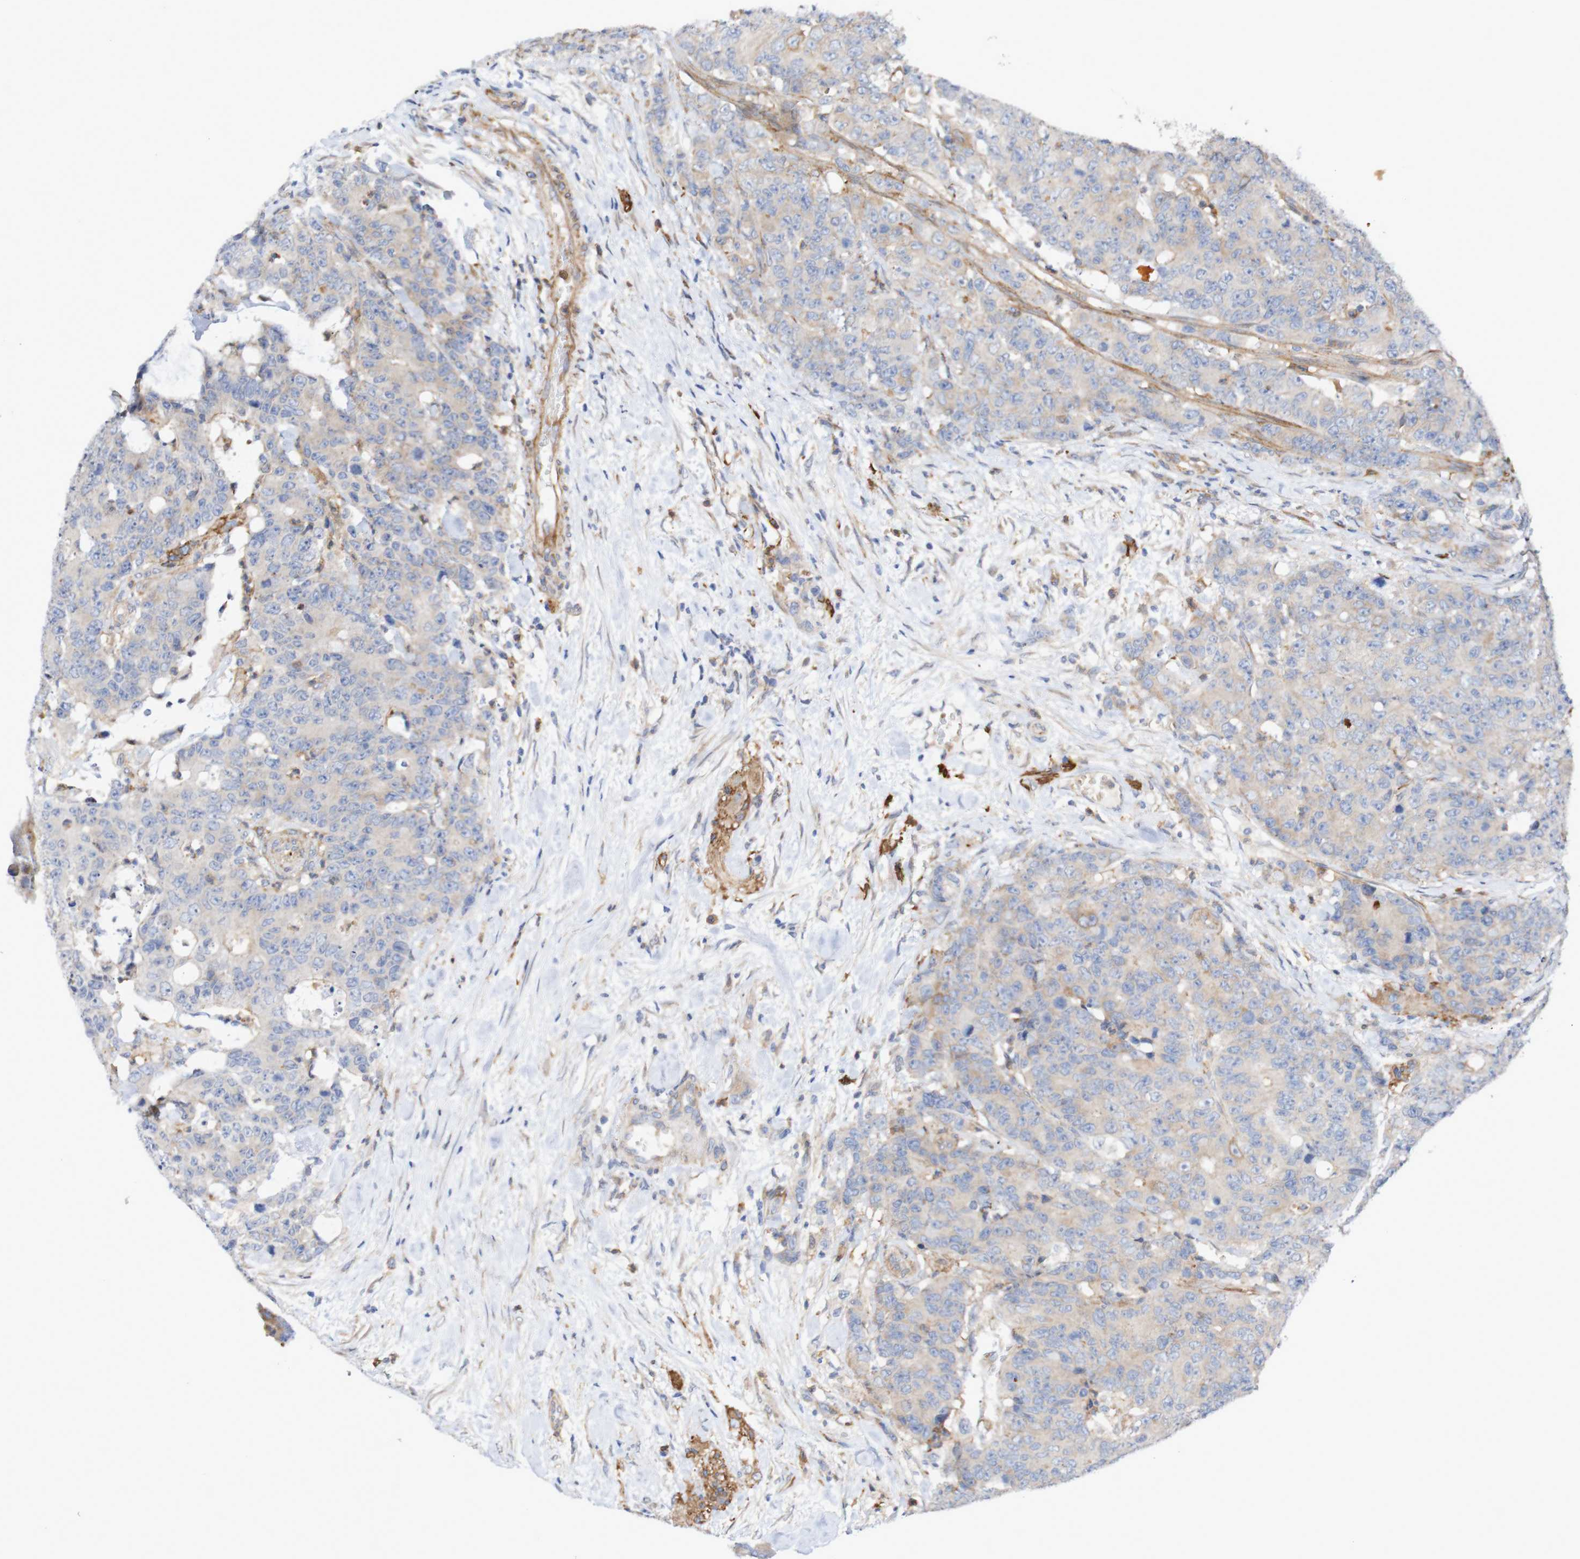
{"staining": {"intensity": "weak", "quantity": "25%-75%", "location": "cytoplasmic/membranous"}, "tissue": "colorectal cancer", "cell_type": "Tumor cells", "image_type": "cancer", "snomed": [{"axis": "morphology", "description": "Adenocarcinoma, NOS"}, {"axis": "topography", "description": "Colon"}], "caption": "Immunohistochemistry (IHC) photomicrograph of adenocarcinoma (colorectal) stained for a protein (brown), which shows low levels of weak cytoplasmic/membranous expression in about 25%-75% of tumor cells.", "gene": "SCRG1", "patient": {"sex": "female", "age": 86}}